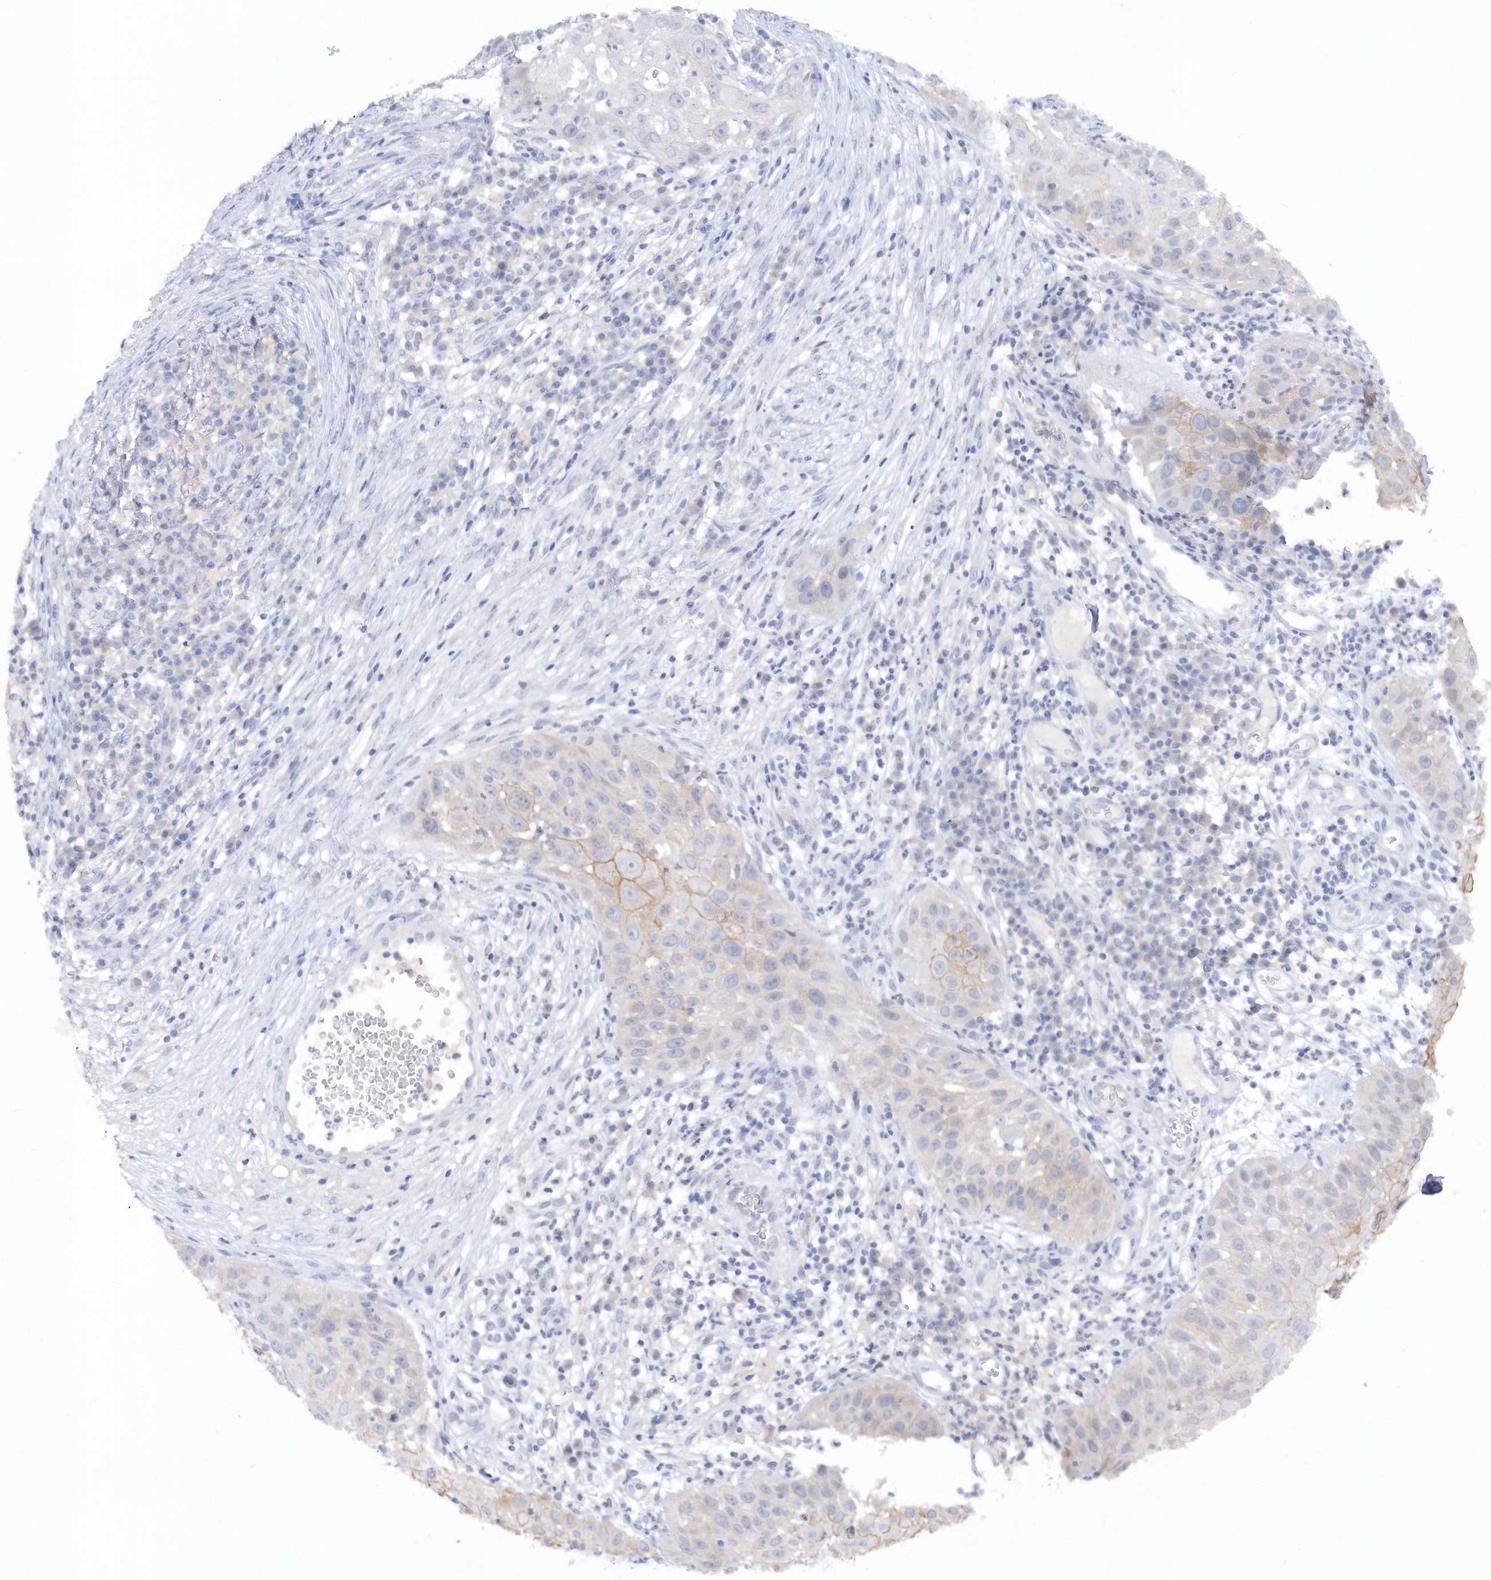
{"staining": {"intensity": "moderate", "quantity": "<25%", "location": "cytoplasmic/membranous"}, "tissue": "skin cancer", "cell_type": "Tumor cells", "image_type": "cancer", "snomed": [{"axis": "morphology", "description": "Squamous cell carcinoma, NOS"}, {"axis": "topography", "description": "Skin"}], "caption": "Skin cancer stained for a protein shows moderate cytoplasmic/membranous positivity in tumor cells.", "gene": "RPE", "patient": {"sex": "female", "age": 44}}